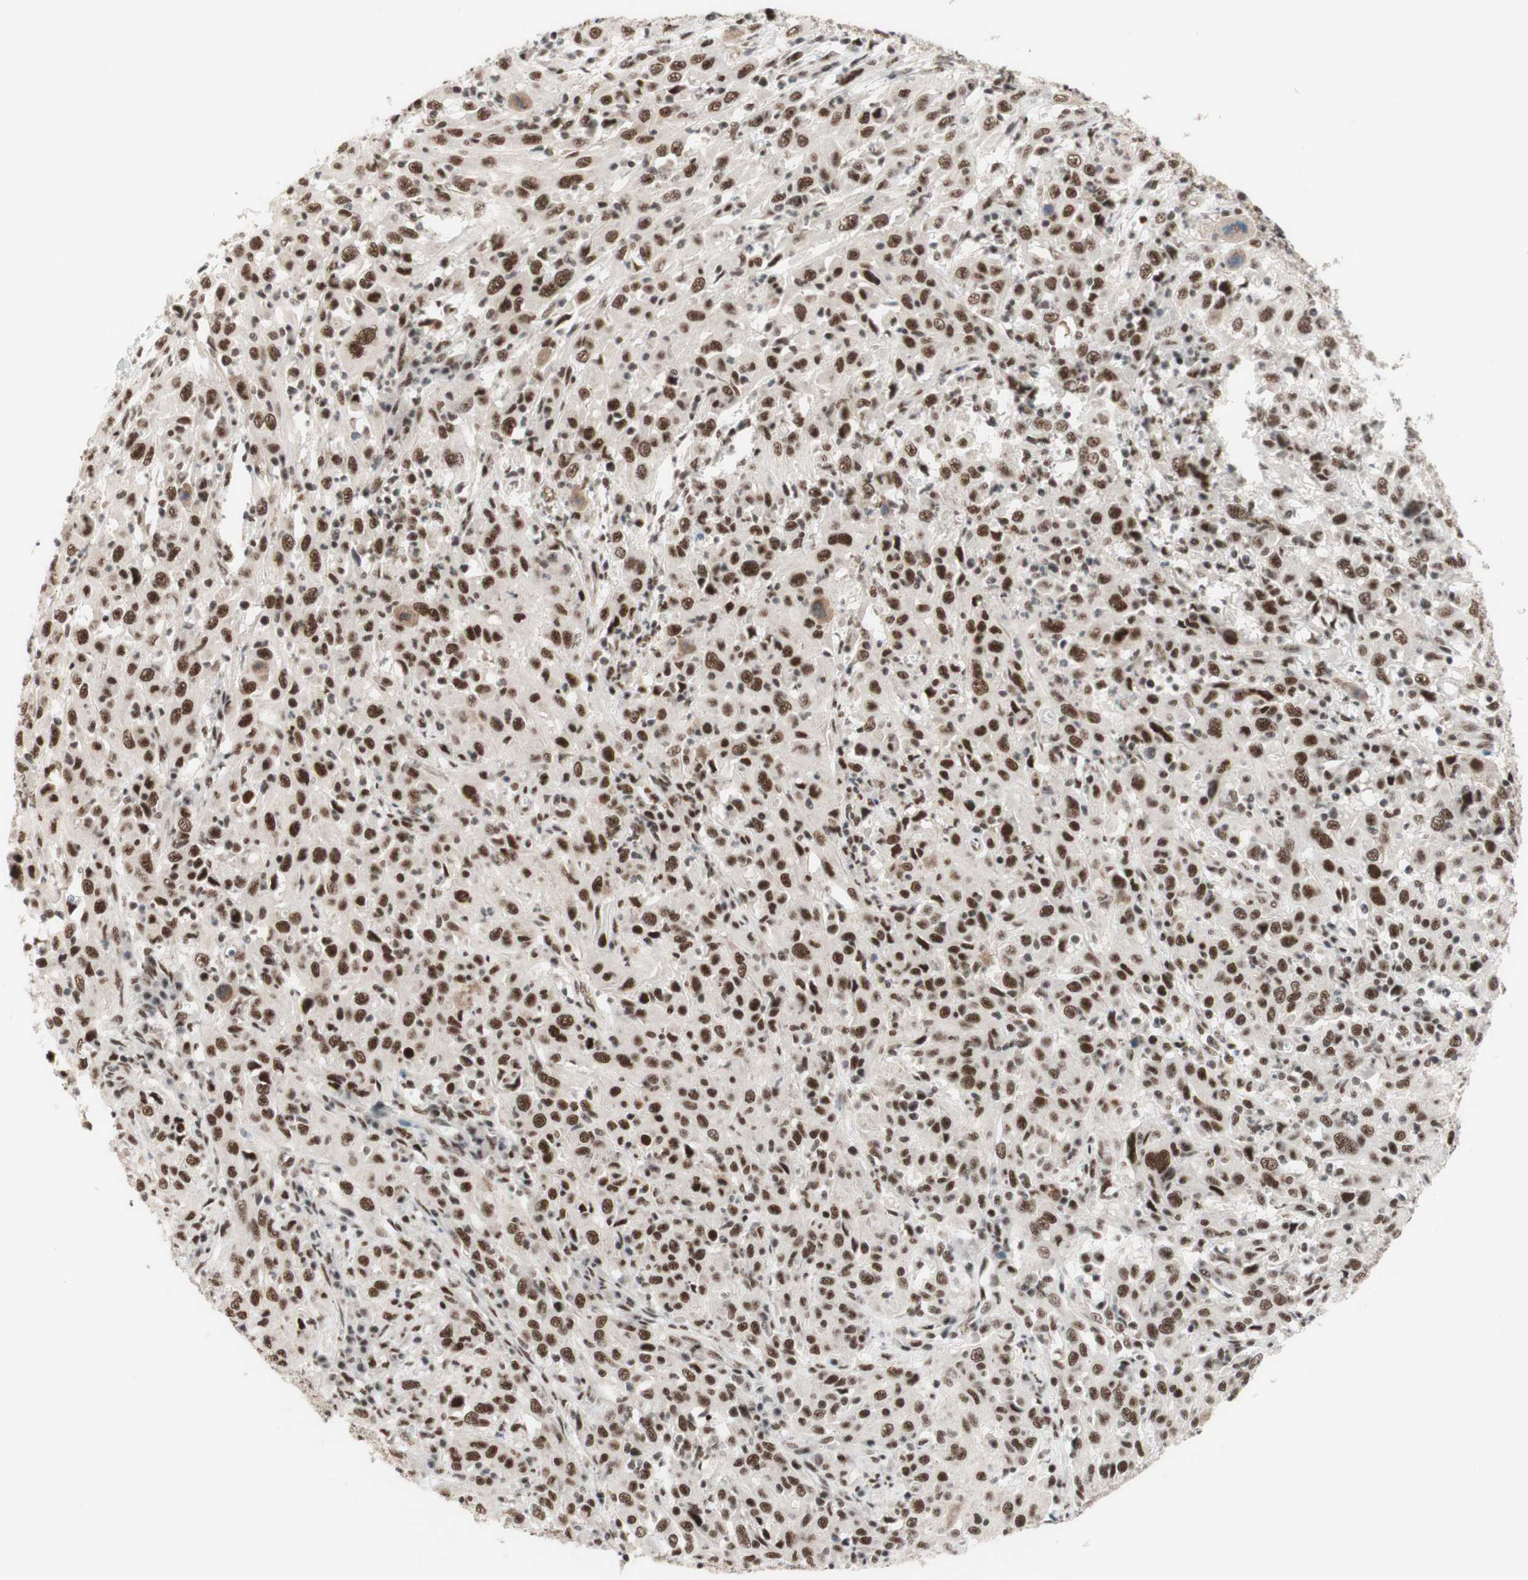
{"staining": {"intensity": "strong", "quantity": ">75%", "location": "nuclear"}, "tissue": "cervical cancer", "cell_type": "Tumor cells", "image_type": "cancer", "snomed": [{"axis": "morphology", "description": "Squamous cell carcinoma, NOS"}, {"axis": "topography", "description": "Cervix"}], "caption": "Immunohistochemical staining of cervical cancer exhibits high levels of strong nuclear protein positivity in about >75% of tumor cells.", "gene": "PRPF19", "patient": {"sex": "female", "age": 46}}